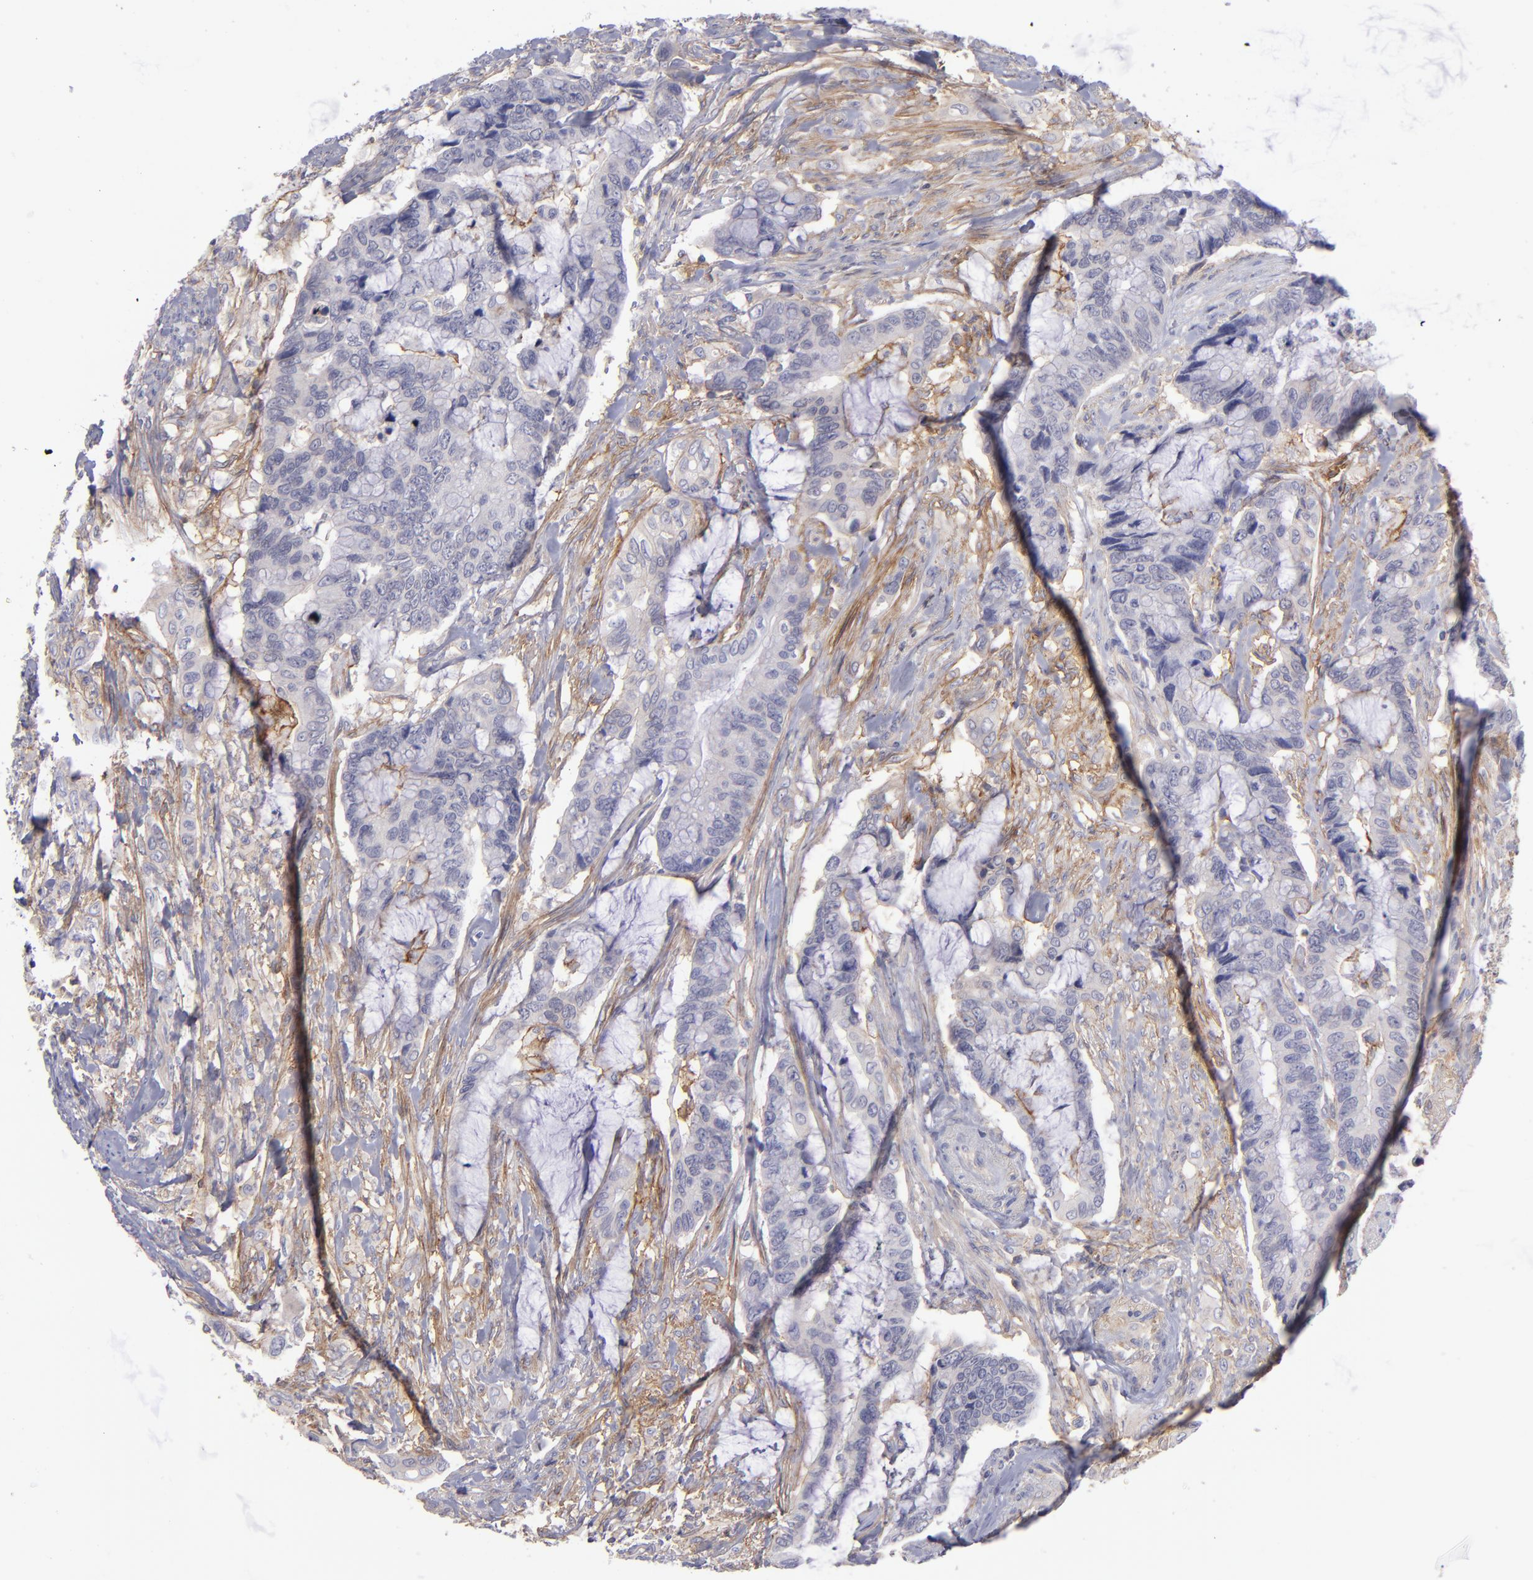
{"staining": {"intensity": "negative", "quantity": "none", "location": "none"}, "tissue": "colorectal cancer", "cell_type": "Tumor cells", "image_type": "cancer", "snomed": [{"axis": "morphology", "description": "Adenocarcinoma, NOS"}, {"axis": "topography", "description": "Rectum"}], "caption": "Histopathology image shows no protein expression in tumor cells of colorectal cancer (adenocarcinoma) tissue.", "gene": "BSG", "patient": {"sex": "female", "age": 59}}